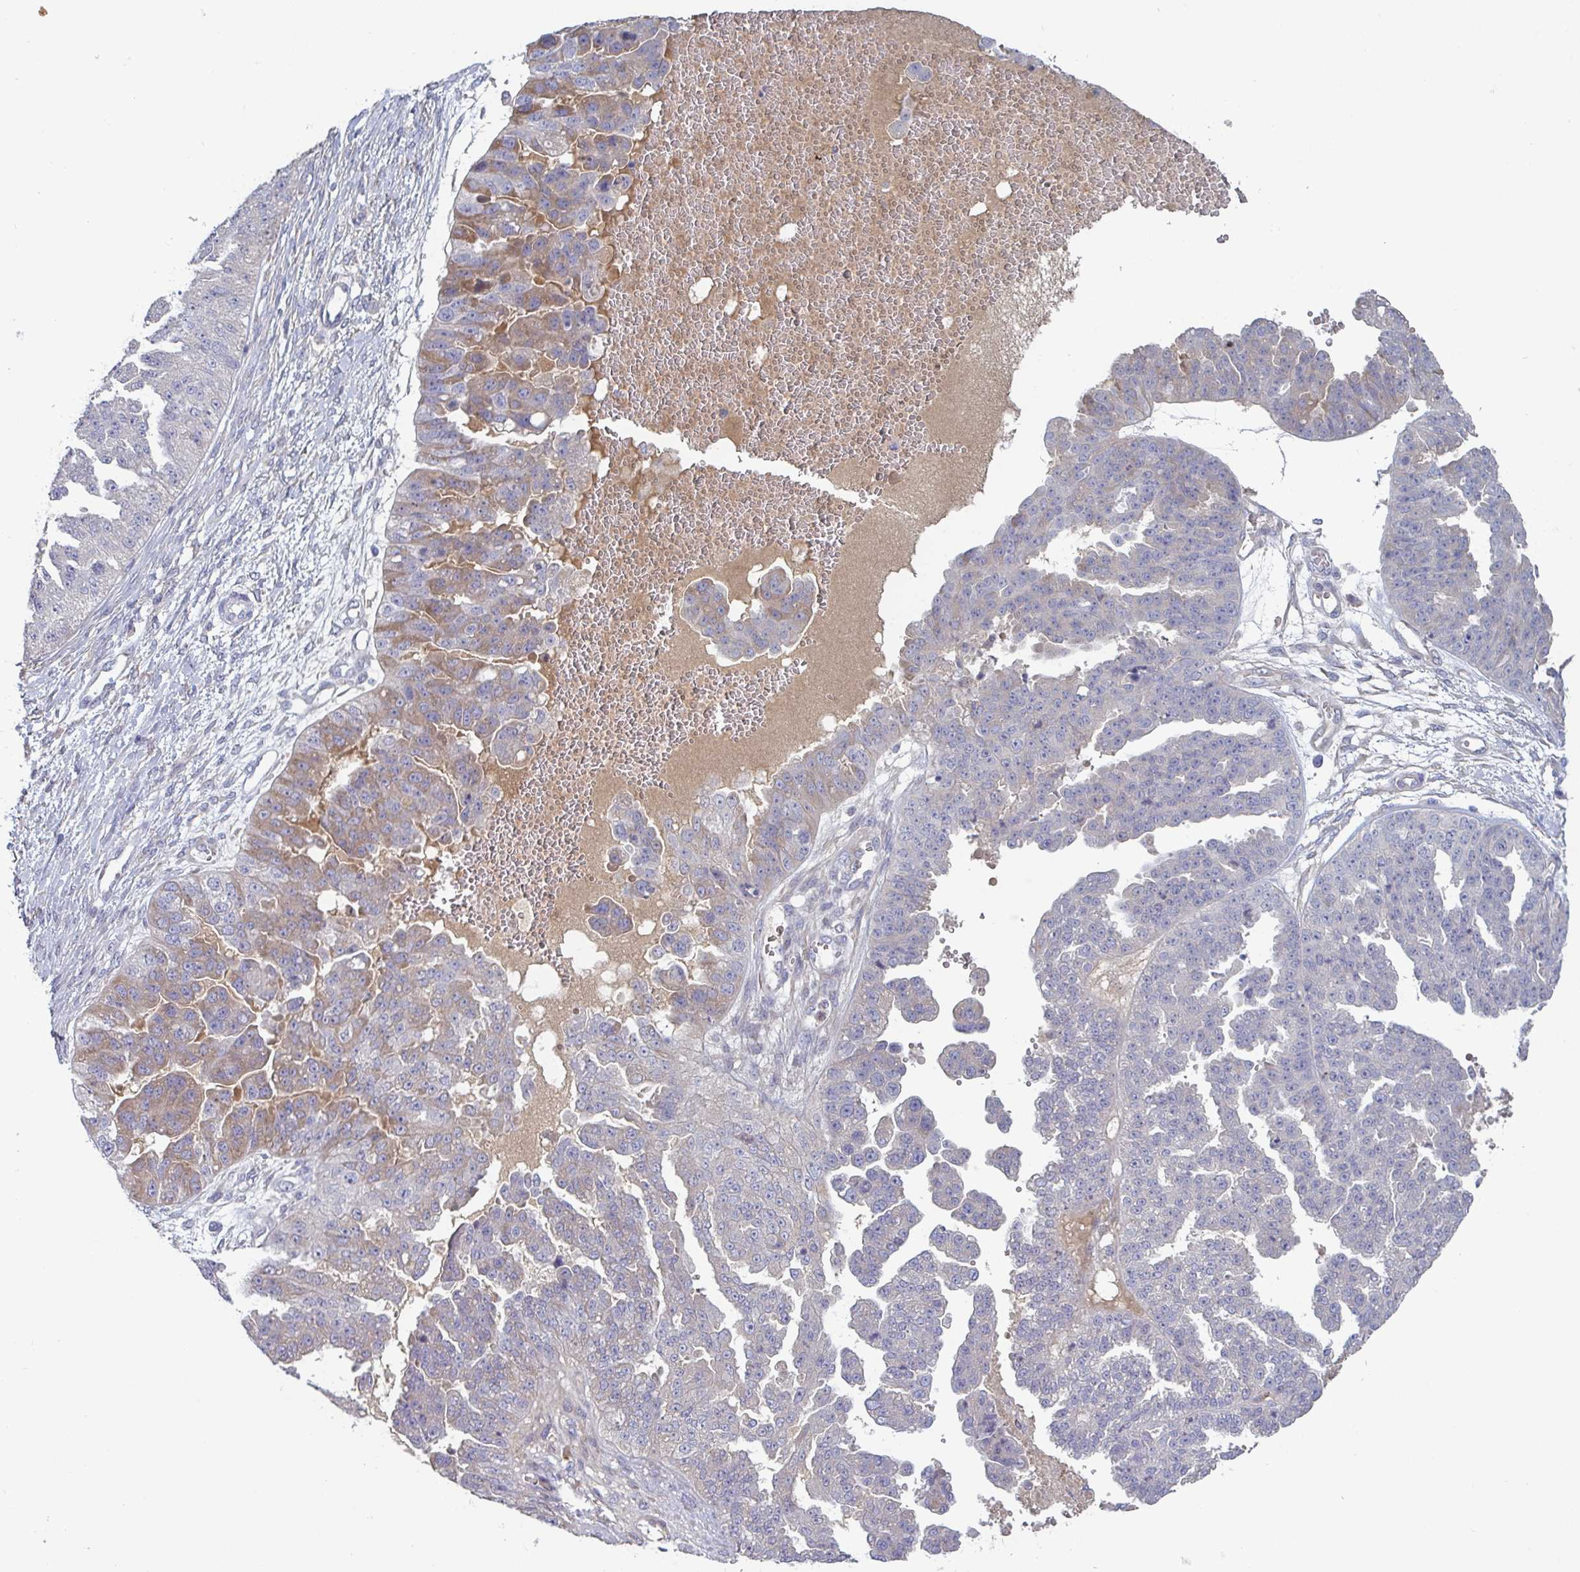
{"staining": {"intensity": "weak", "quantity": "25%-75%", "location": "cytoplasmic/membranous"}, "tissue": "ovarian cancer", "cell_type": "Tumor cells", "image_type": "cancer", "snomed": [{"axis": "morphology", "description": "Cystadenocarcinoma, serous, NOS"}, {"axis": "topography", "description": "Ovary"}], "caption": "Ovarian serous cystadenocarcinoma stained for a protein exhibits weak cytoplasmic/membranous positivity in tumor cells. (IHC, brightfield microscopy, high magnification).", "gene": "HGFAC", "patient": {"sex": "female", "age": 58}}